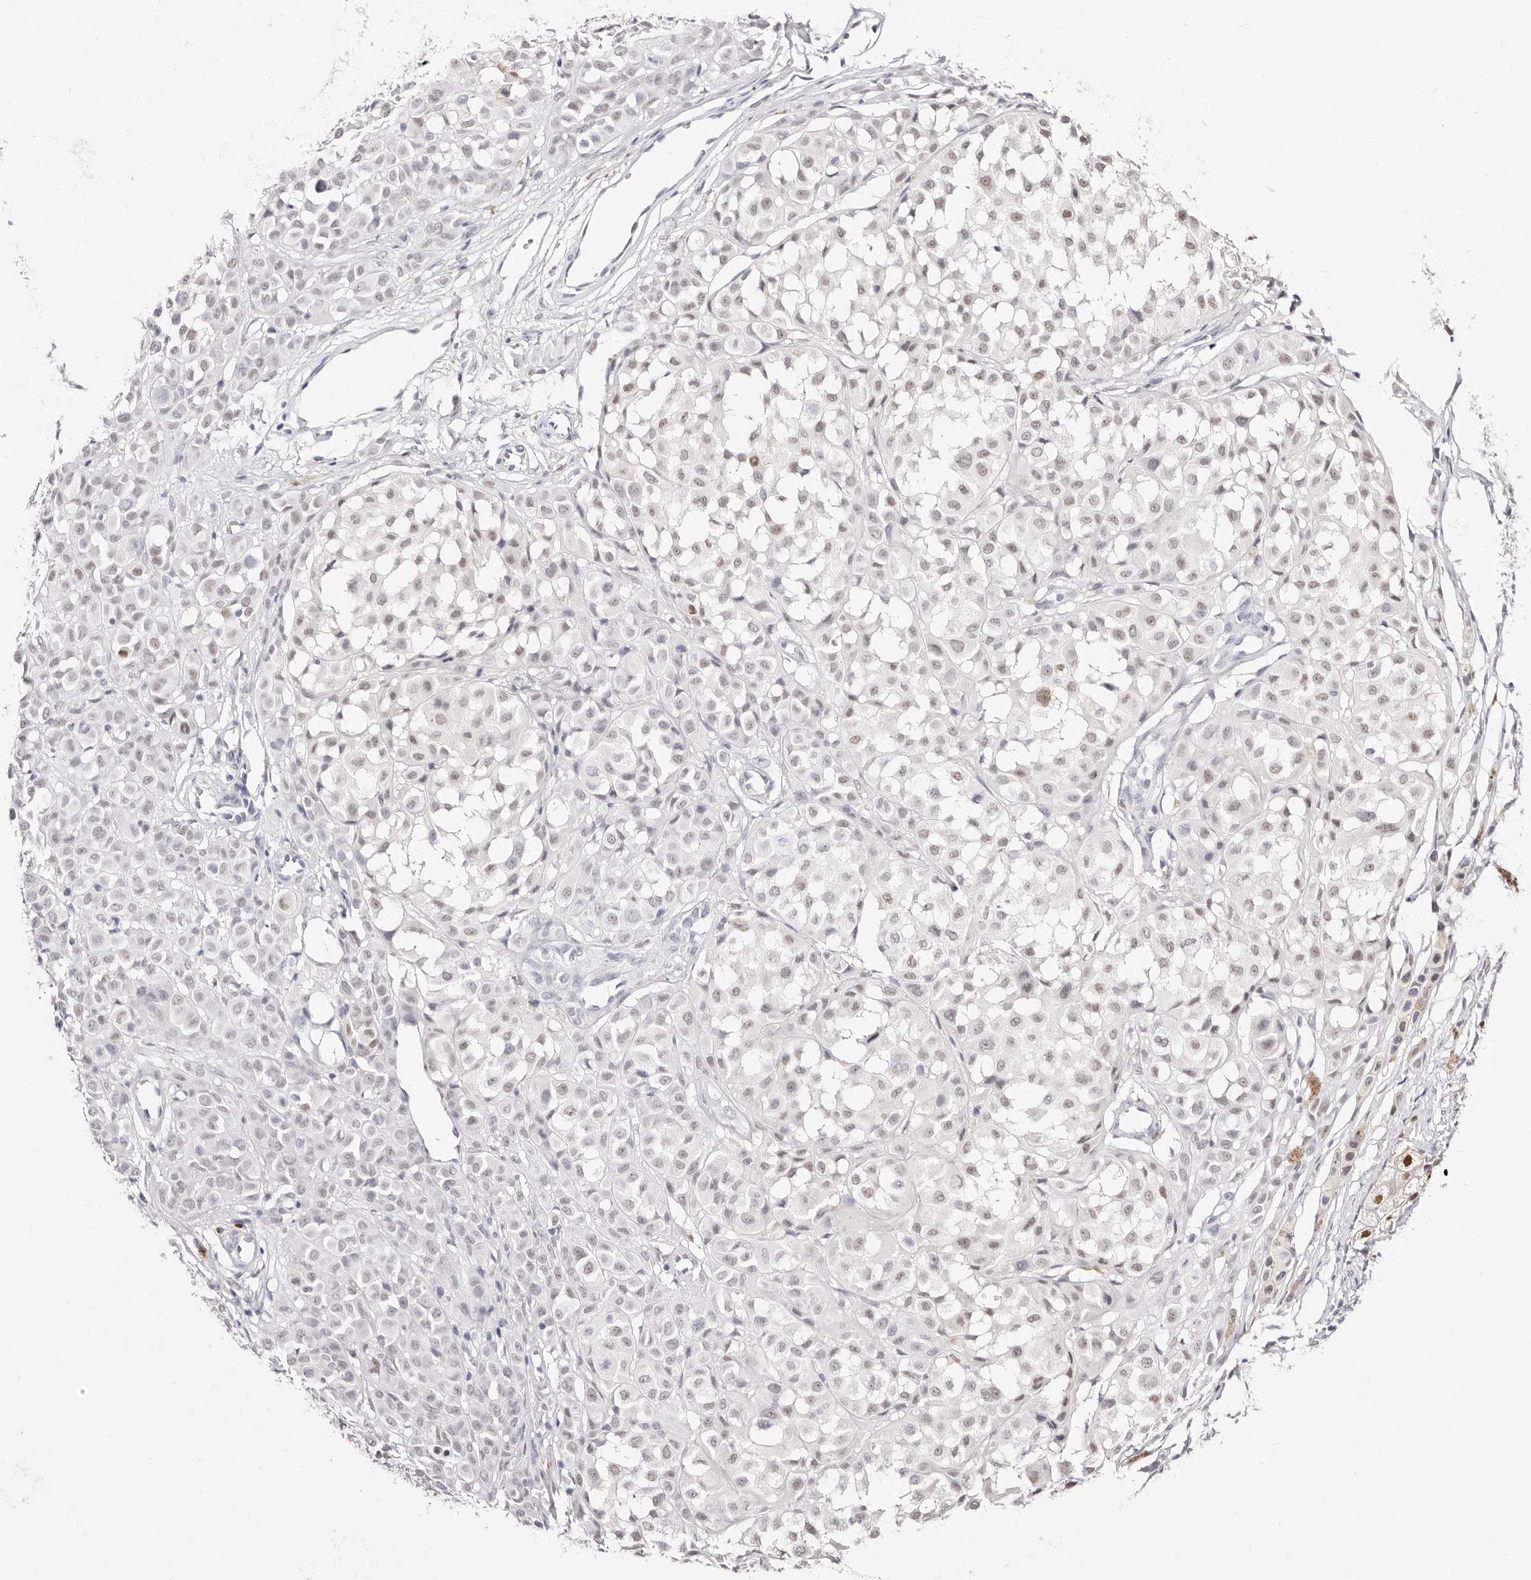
{"staining": {"intensity": "weak", "quantity": "25%-75%", "location": "nuclear"}, "tissue": "melanoma", "cell_type": "Tumor cells", "image_type": "cancer", "snomed": [{"axis": "morphology", "description": "Malignant melanoma, NOS"}, {"axis": "topography", "description": "Skin of leg"}], "caption": "Protein staining of malignant melanoma tissue shows weak nuclear positivity in about 25%-75% of tumor cells.", "gene": "TKT", "patient": {"sex": "female", "age": 72}}